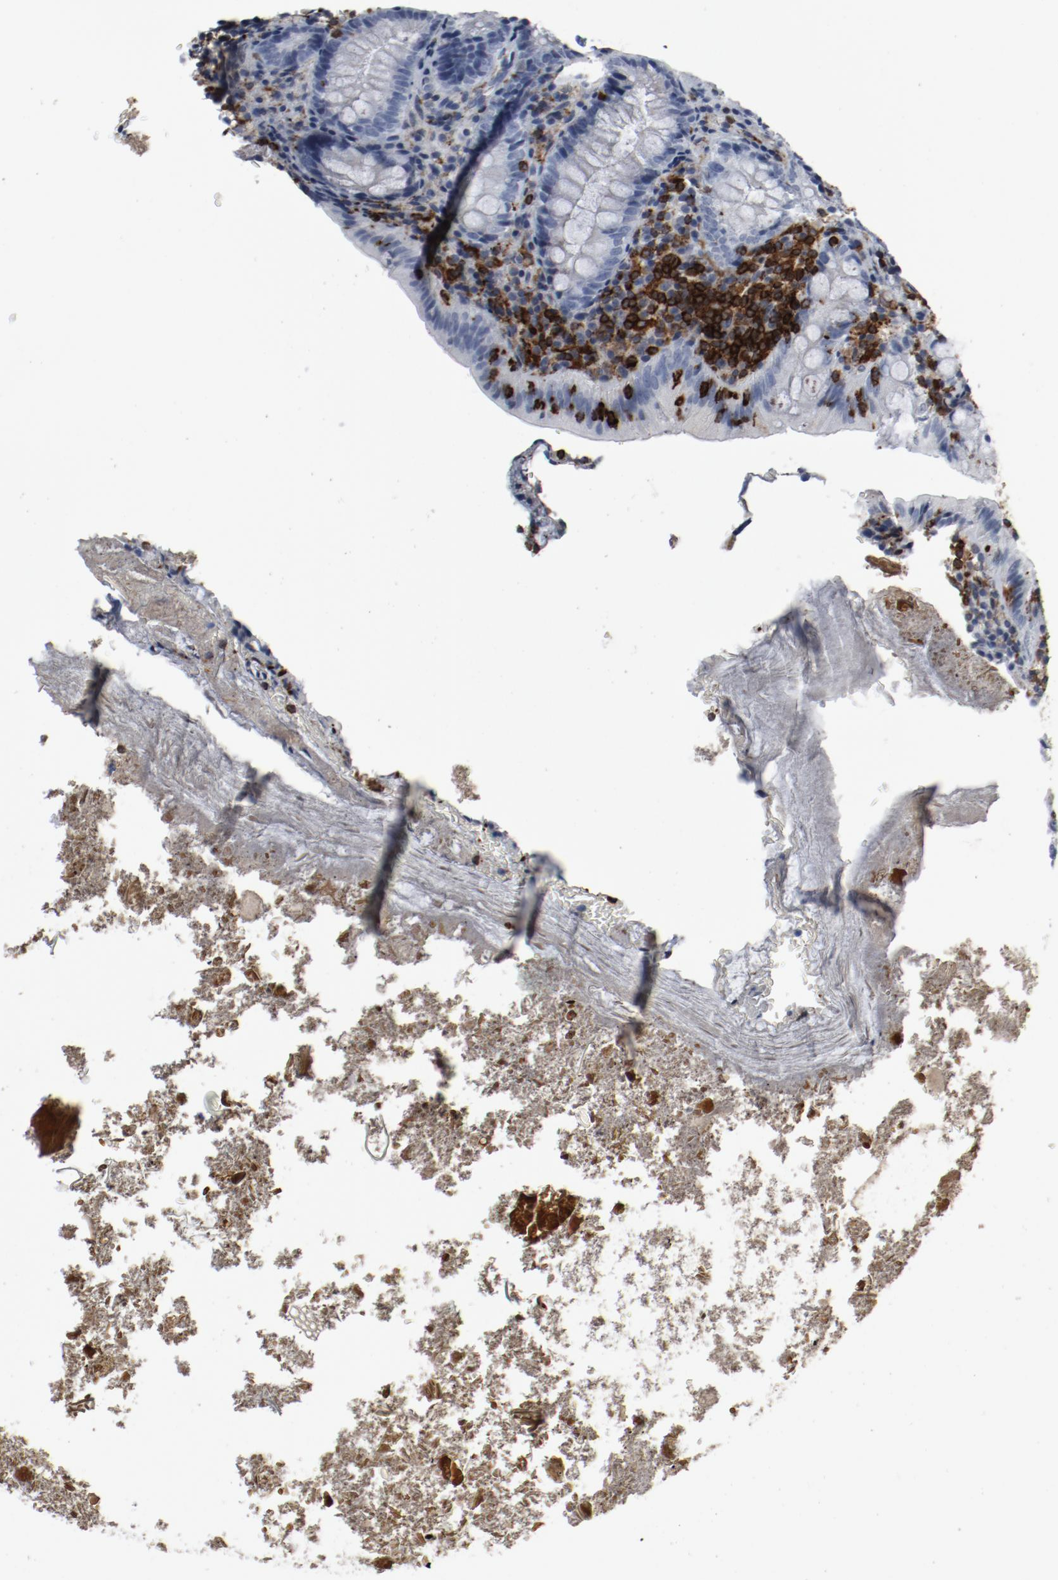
{"staining": {"intensity": "negative", "quantity": "none", "location": "none"}, "tissue": "appendix", "cell_type": "Glandular cells", "image_type": "normal", "snomed": [{"axis": "morphology", "description": "Normal tissue, NOS"}, {"axis": "topography", "description": "Appendix"}], "caption": "Micrograph shows no significant protein positivity in glandular cells of normal appendix. The staining was performed using DAB (3,3'-diaminobenzidine) to visualize the protein expression in brown, while the nuclei were stained in blue with hematoxylin (Magnification: 20x).", "gene": "LCP2", "patient": {"sex": "female", "age": 10}}